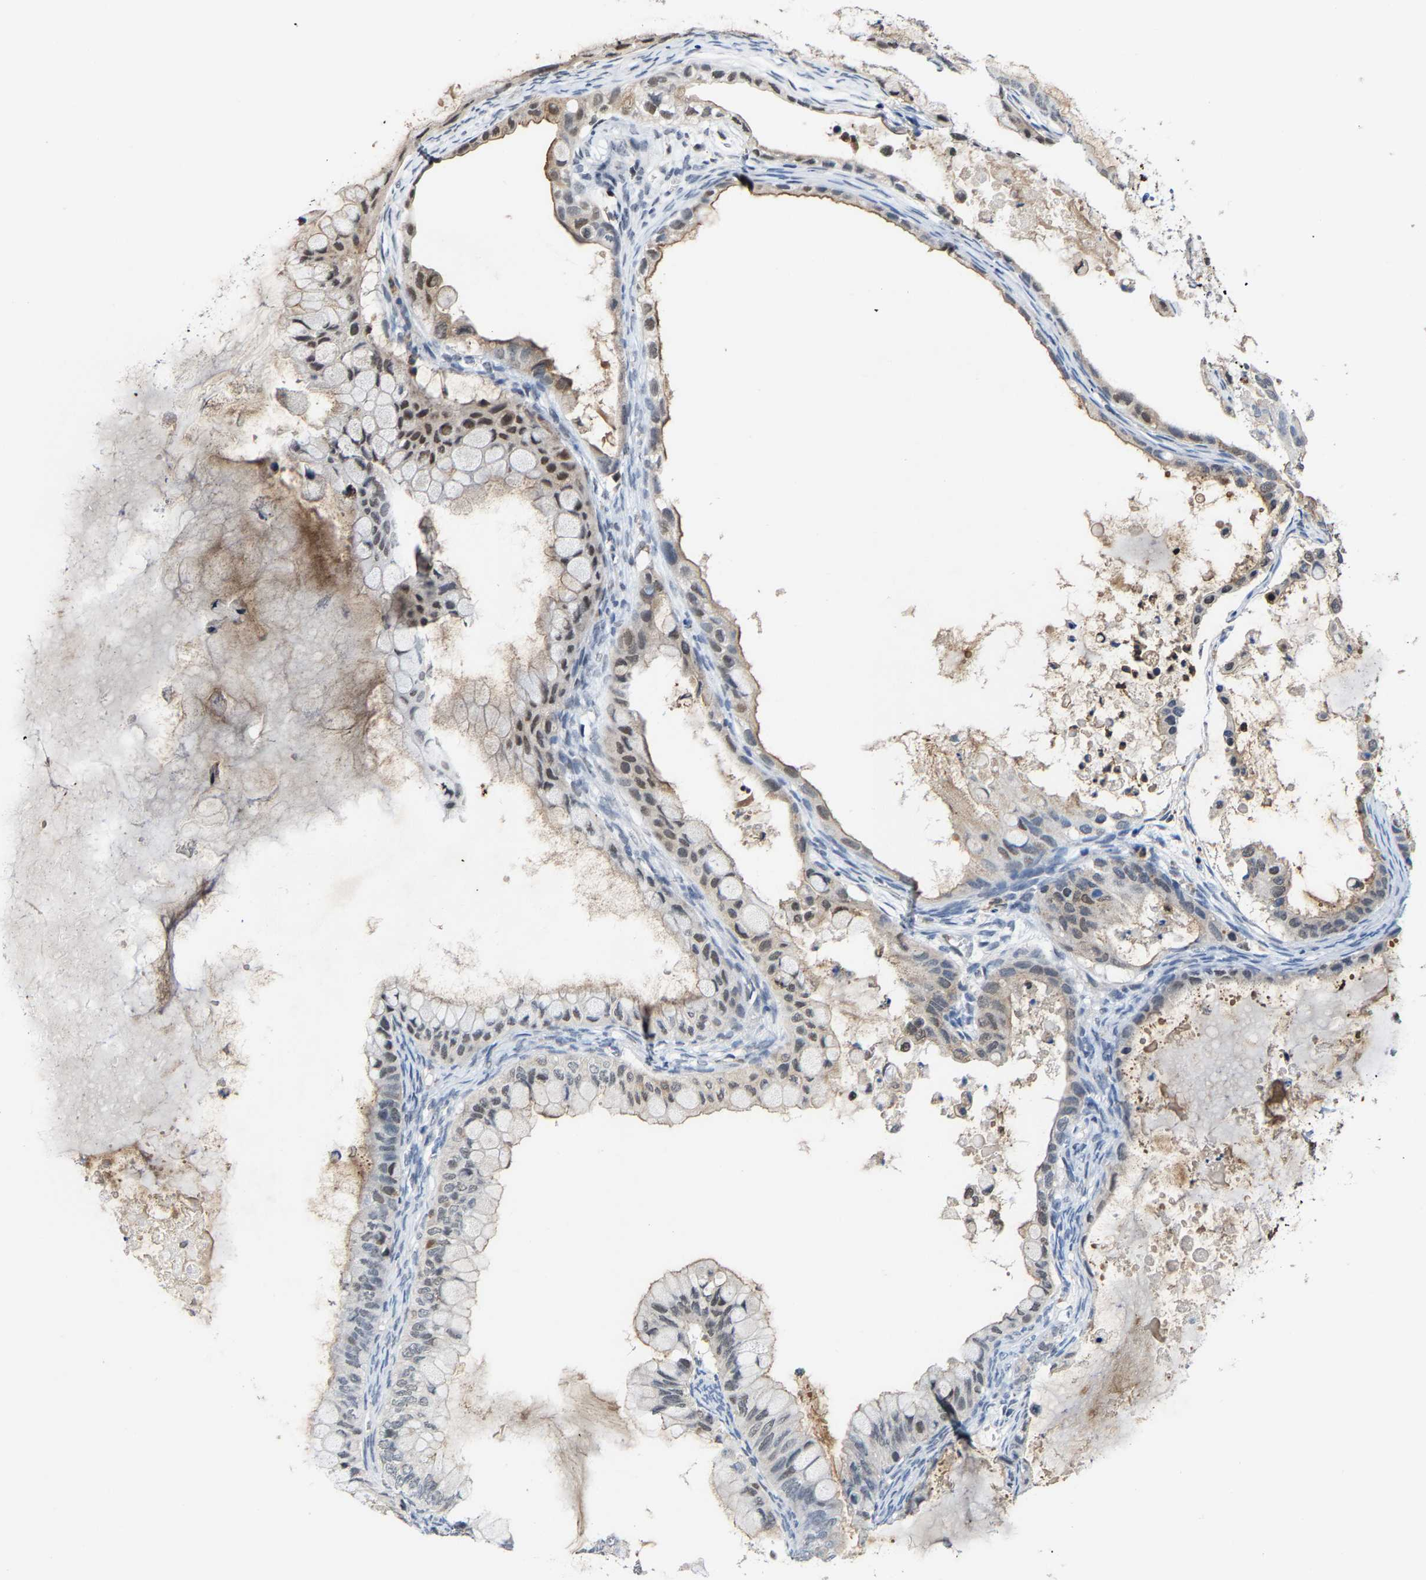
{"staining": {"intensity": "moderate", "quantity": ">75%", "location": "nuclear"}, "tissue": "ovarian cancer", "cell_type": "Tumor cells", "image_type": "cancer", "snomed": [{"axis": "morphology", "description": "Cystadenocarcinoma, mucinous, NOS"}, {"axis": "topography", "description": "Ovary"}], "caption": "Ovarian cancer (mucinous cystadenocarcinoma) was stained to show a protein in brown. There is medium levels of moderate nuclear expression in about >75% of tumor cells.", "gene": "FGD3", "patient": {"sex": "female", "age": 80}}